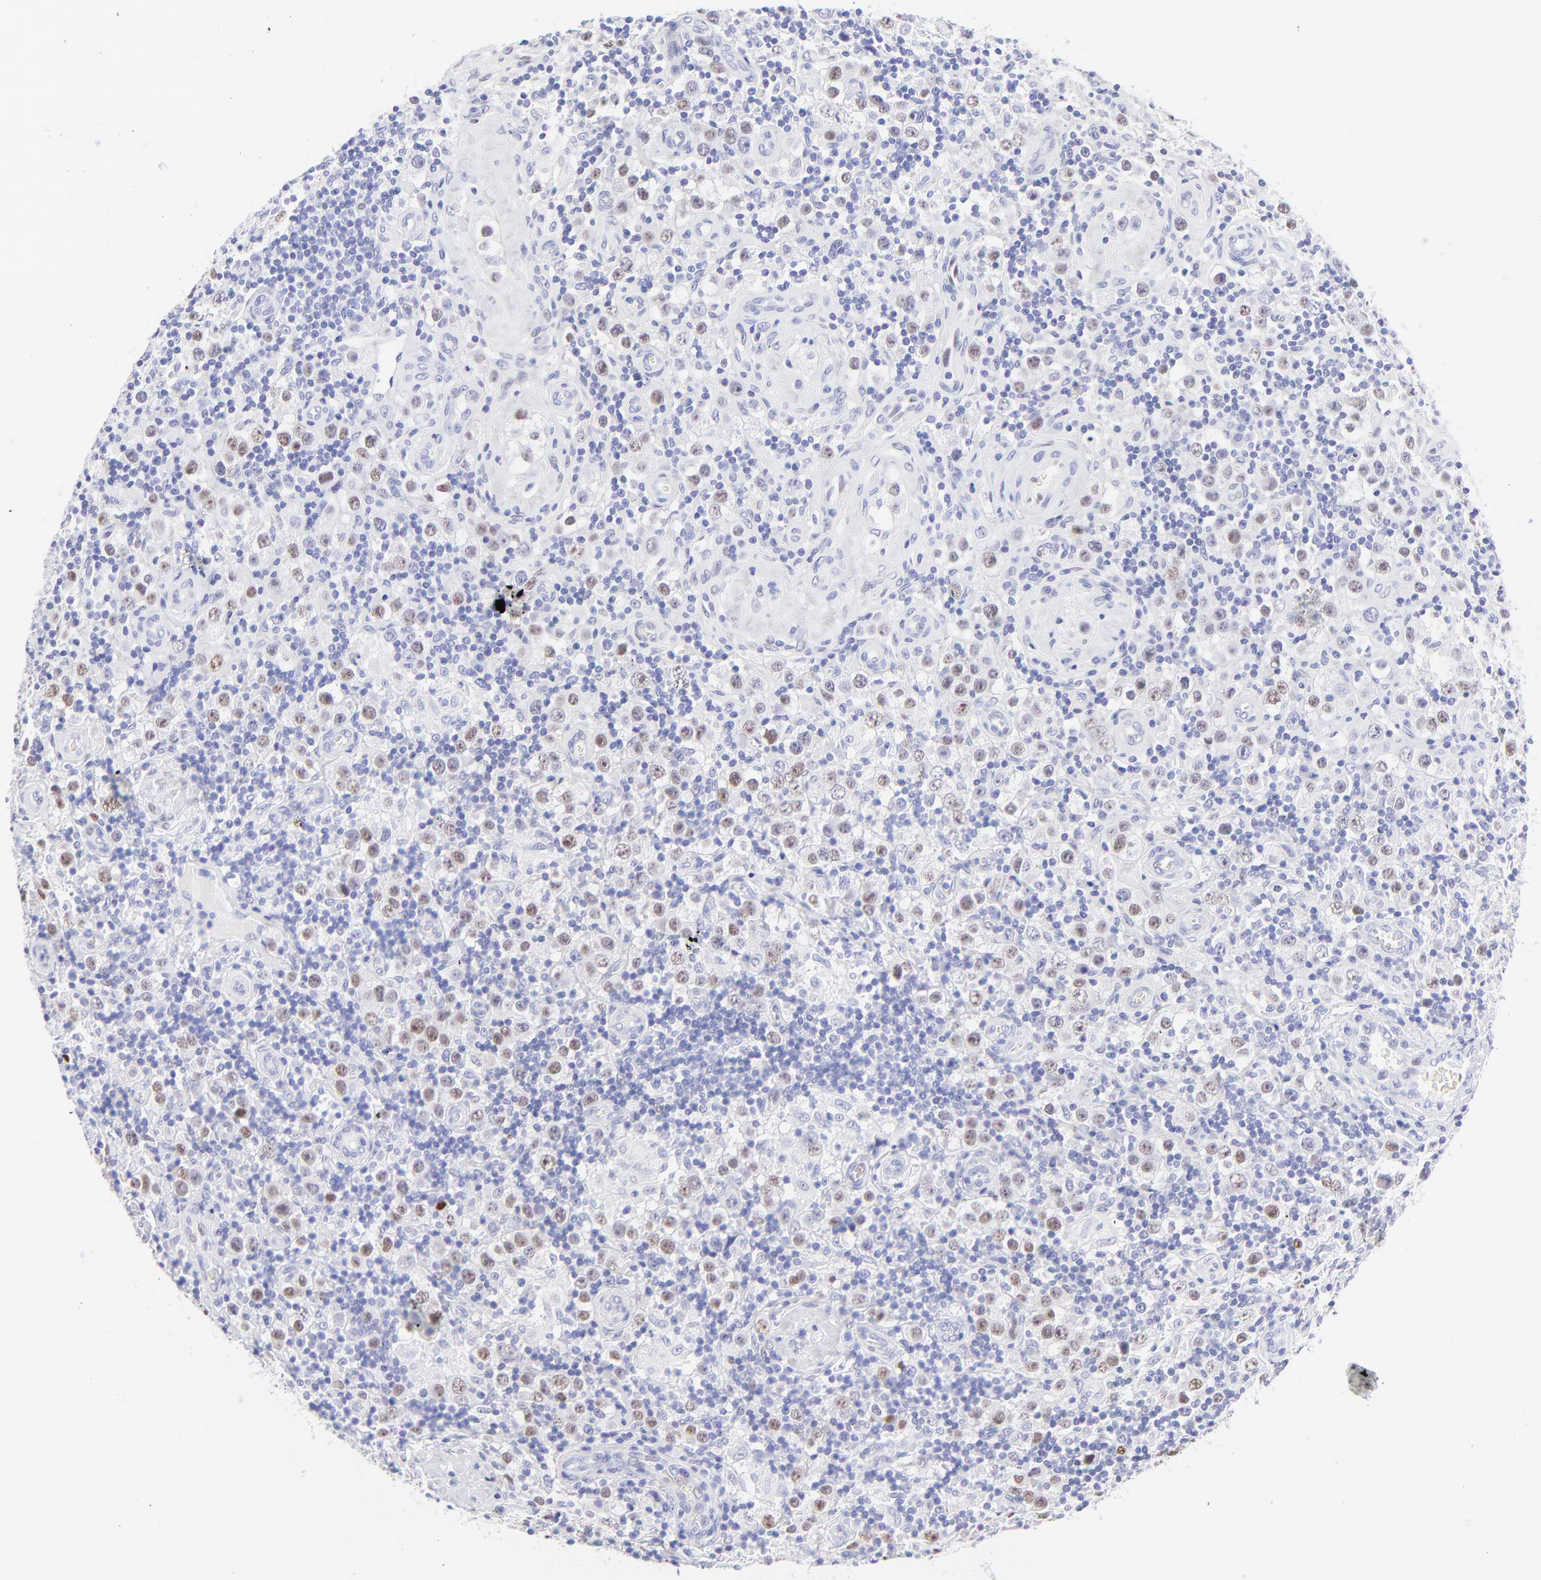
{"staining": {"intensity": "negative", "quantity": "none", "location": "none"}, "tissue": "testis cancer", "cell_type": "Tumor cells", "image_type": "cancer", "snomed": [{"axis": "morphology", "description": "Seminoma, NOS"}, {"axis": "topography", "description": "Testis"}], "caption": "Immunohistochemistry micrograph of neoplastic tissue: seminoma (testis) stained with DAB displays no significant protein positivity in tumor cells.", "gene": "KLF4", "patient": {"sex": "male", "age": 32}}